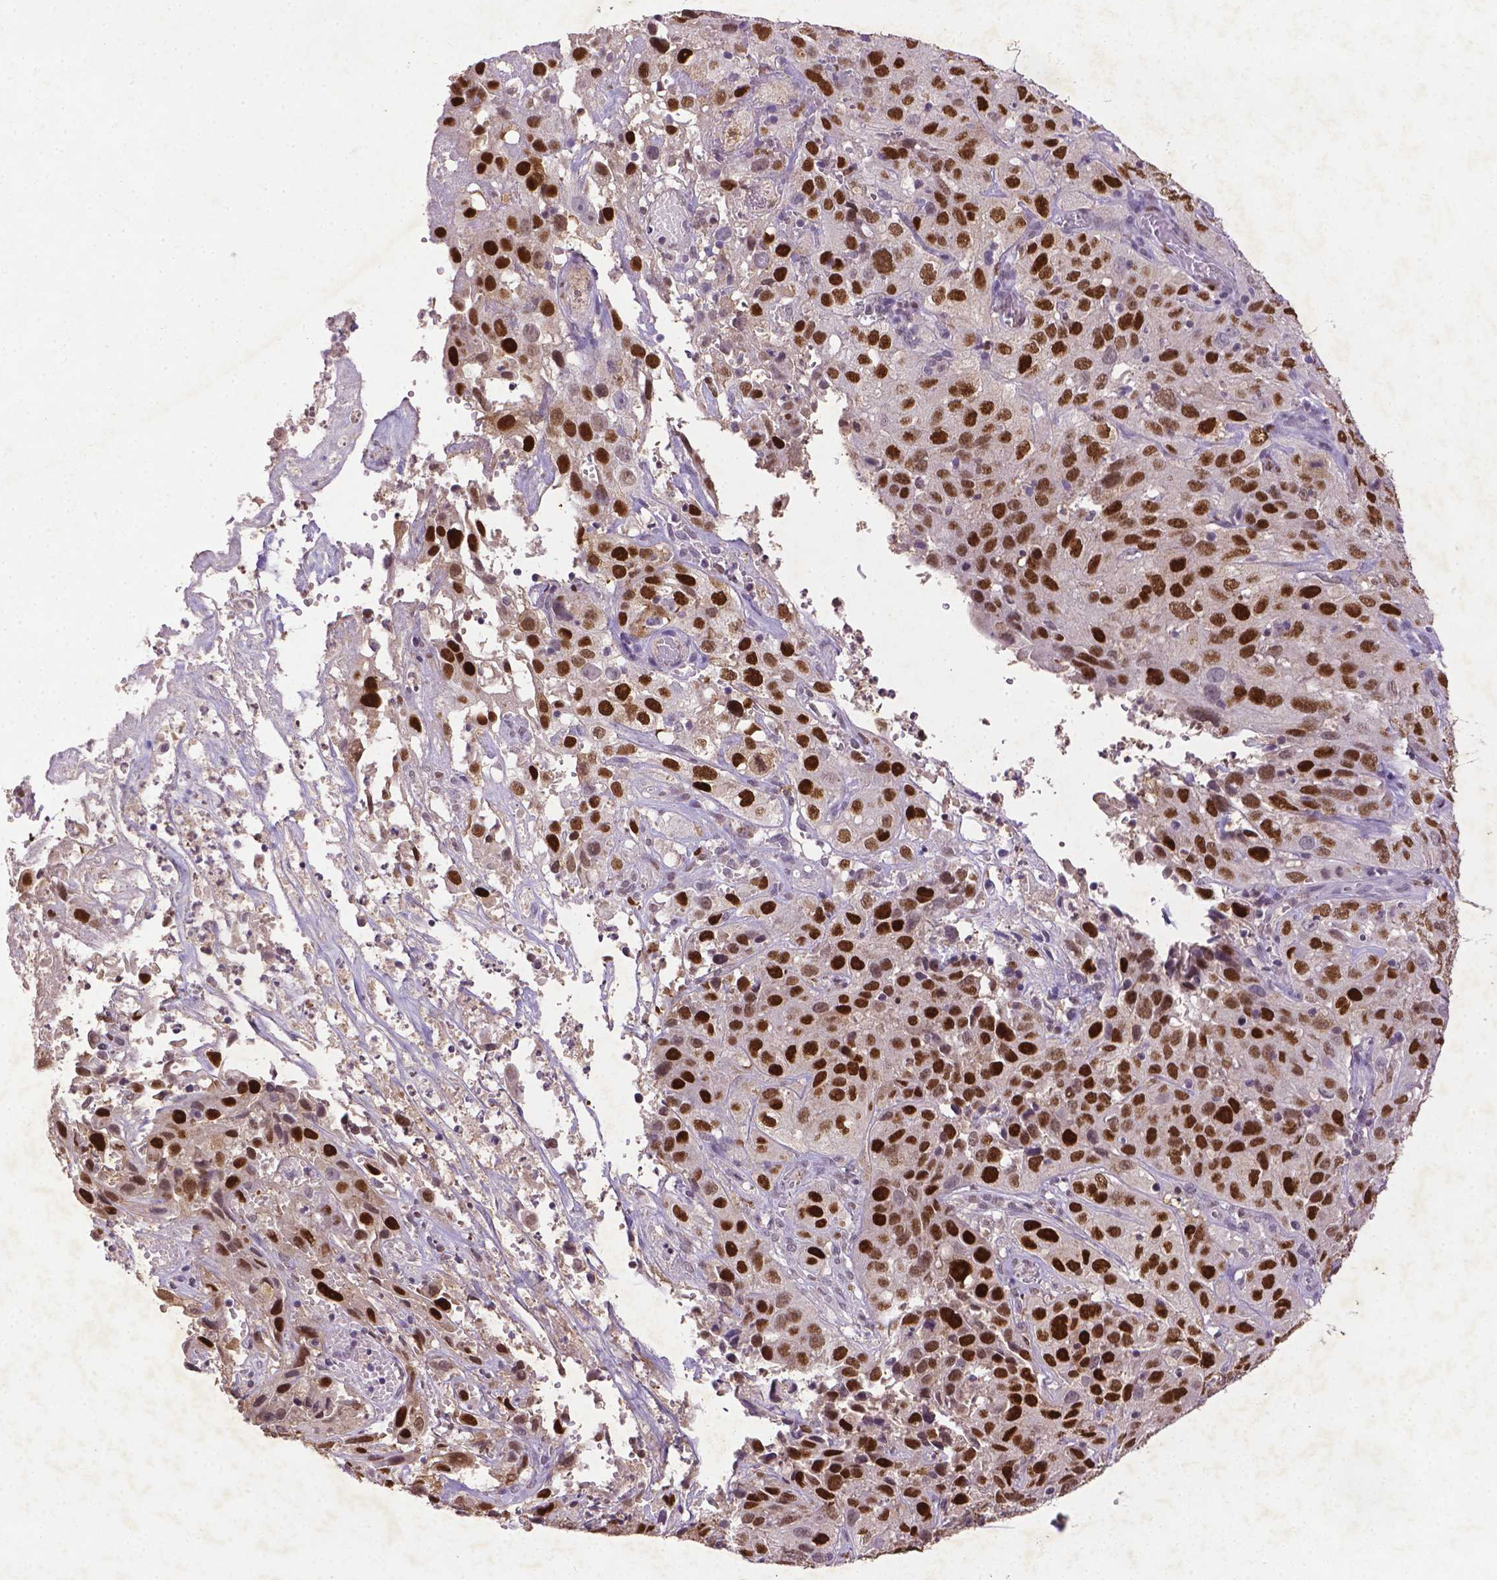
{"staining": {"intensity": "strong", "quantity": ">75%", "location": "nuclear"}, "tissue": "cervical cancer", "cell_type": "Tumor cells", "image_type": "cancer", "snomed": [{"axis": "morphology", "description": "Squamous cell carcinoma, NOS"}, {"axis": "topography", "description": "Cervix"}], "caption": "DAB immunohistochemical staining of cervical cancer shows strong nuclear protein expression in about >75% of tumor cells.", "gene": "CDKN1A", "patient": {"sex": "female", "age": 32}}